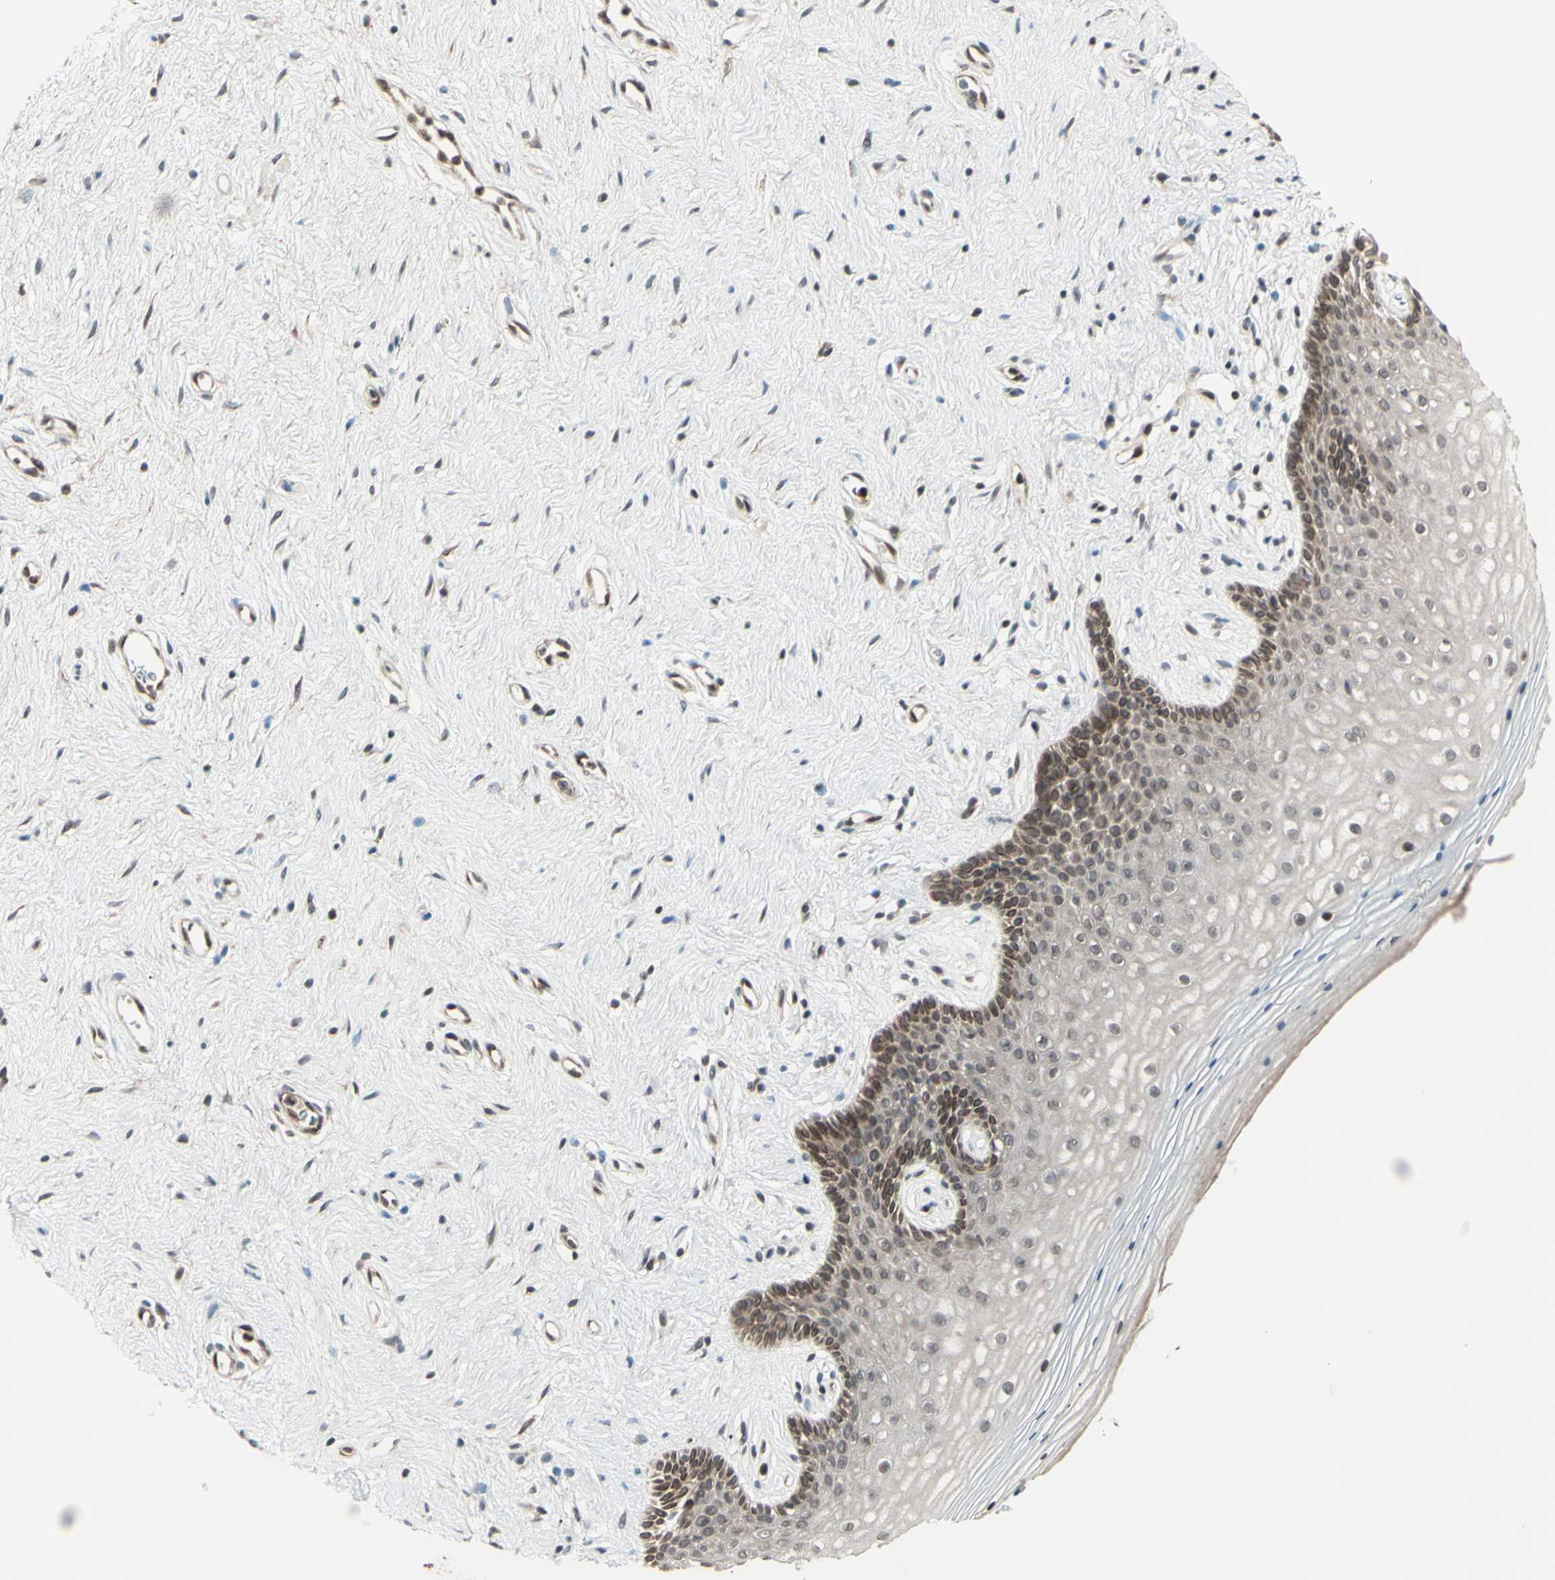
{"staining": {"intensity": "moderate", "quantity": "<25%", "location": "cytoplasmic/membranous,nuclear"}, "tissue": "vagina", "cell_type": "Squamous epithelial cells", "image_type": "normal", "snomed": [{"axis": "morphology", "description": "Normal tissue, NOS"}, {"axis": "topography", "description": "Vagina"}], "caption": "High-magnification brightfield microscopy of unremarkable vagina stained with DAB (brown) and counterstained with hematoxylin (blue). squamous epithelial cells exhibit moderate cytoplasmic/membranous,nuclear positivity is identified in approximately<25% of cells.", "gene": "MLF2", "patient": {"sex": "female", "age": 44}}